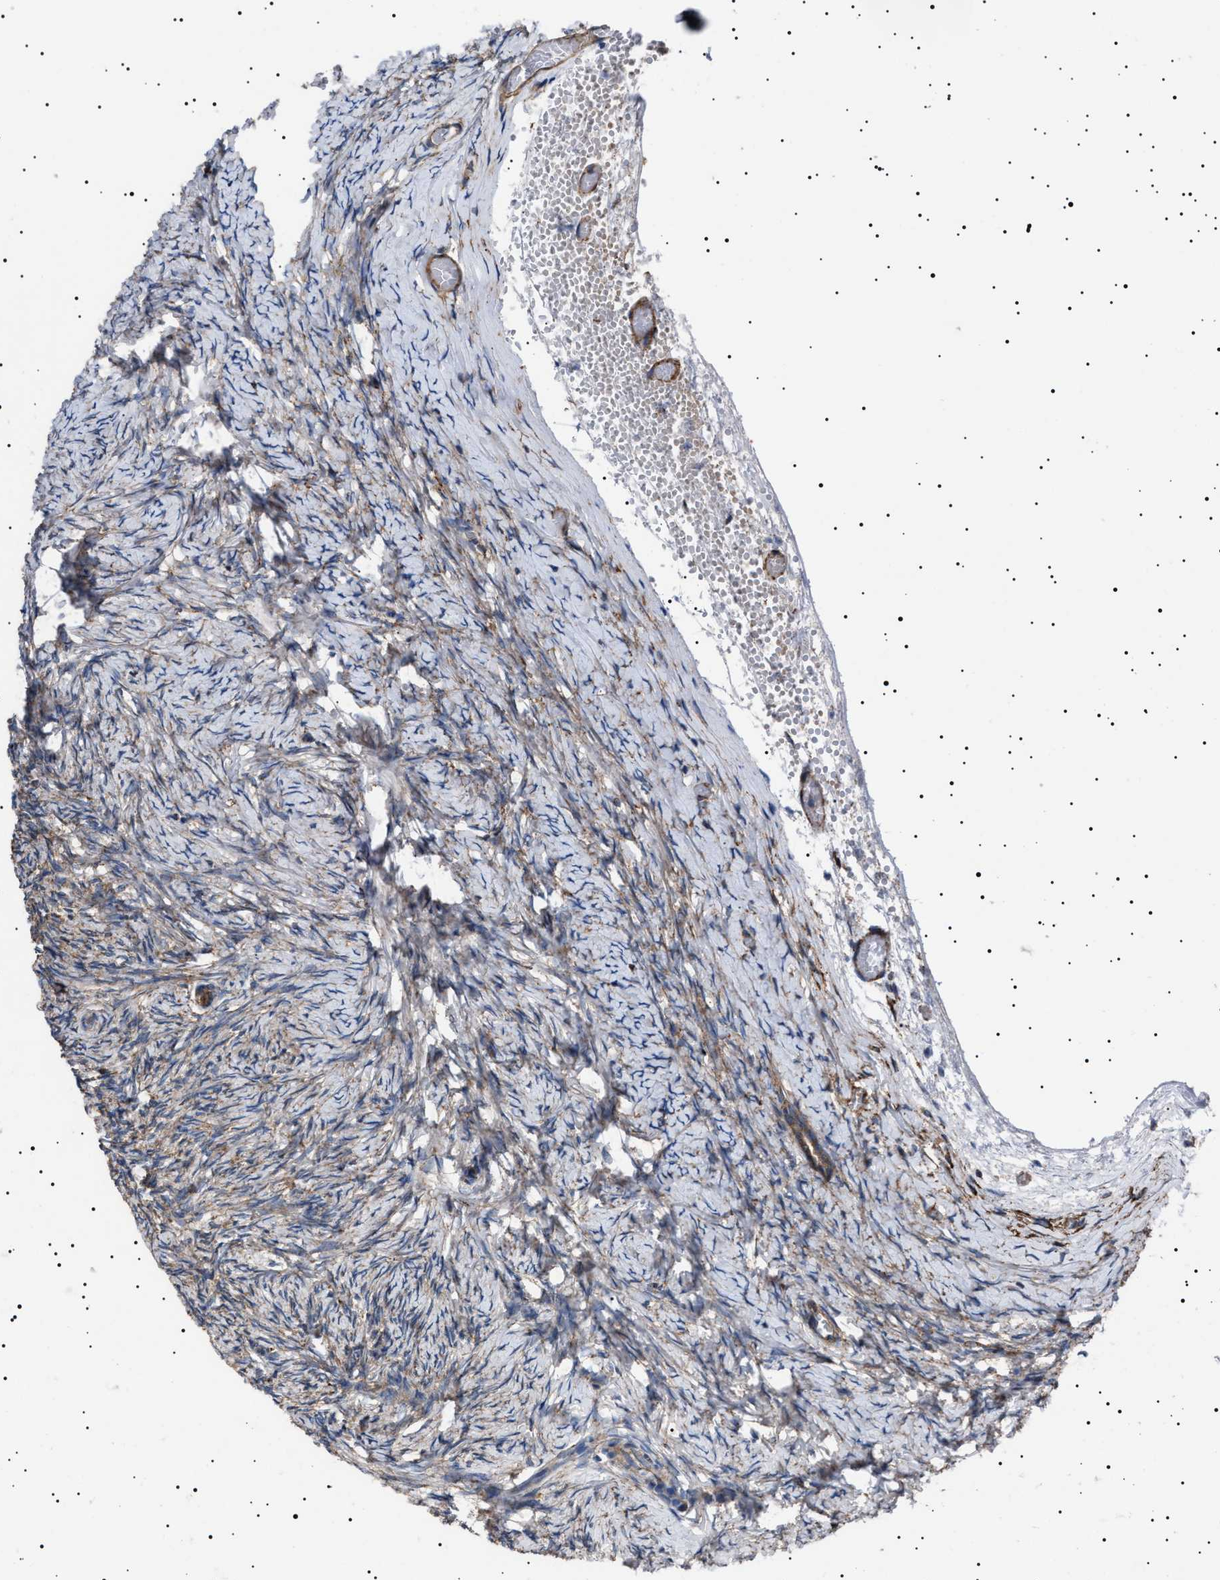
{"staining": {"intensity": "moderate", "quantity": "25%-75%", "location": "cytoplasmic/membranous"}, "tissue": "ovary", "cell_type": "Ovarian stroma cells", "image_type": "normal", "snomed": [{"axis": "morphology", "description": "Normal tissue, NOS"}, {"axis": "topography", "description": "Ovary"}], "caption": "Immunohistochemistry (IHC) (DAB (3,3'-diaminobenzidine)) staining of unremarkable ovary displays moderate cytoplasmic/membranous protein positivity in about 25%-75% of ovarian stroma cells. Using DAB (brown) and hematoxylin (blue) stains, captured at high magnification using brightfield microscopy.", "gene": "TOP1MT", "patient": {"sex": "female", "age": 27}}